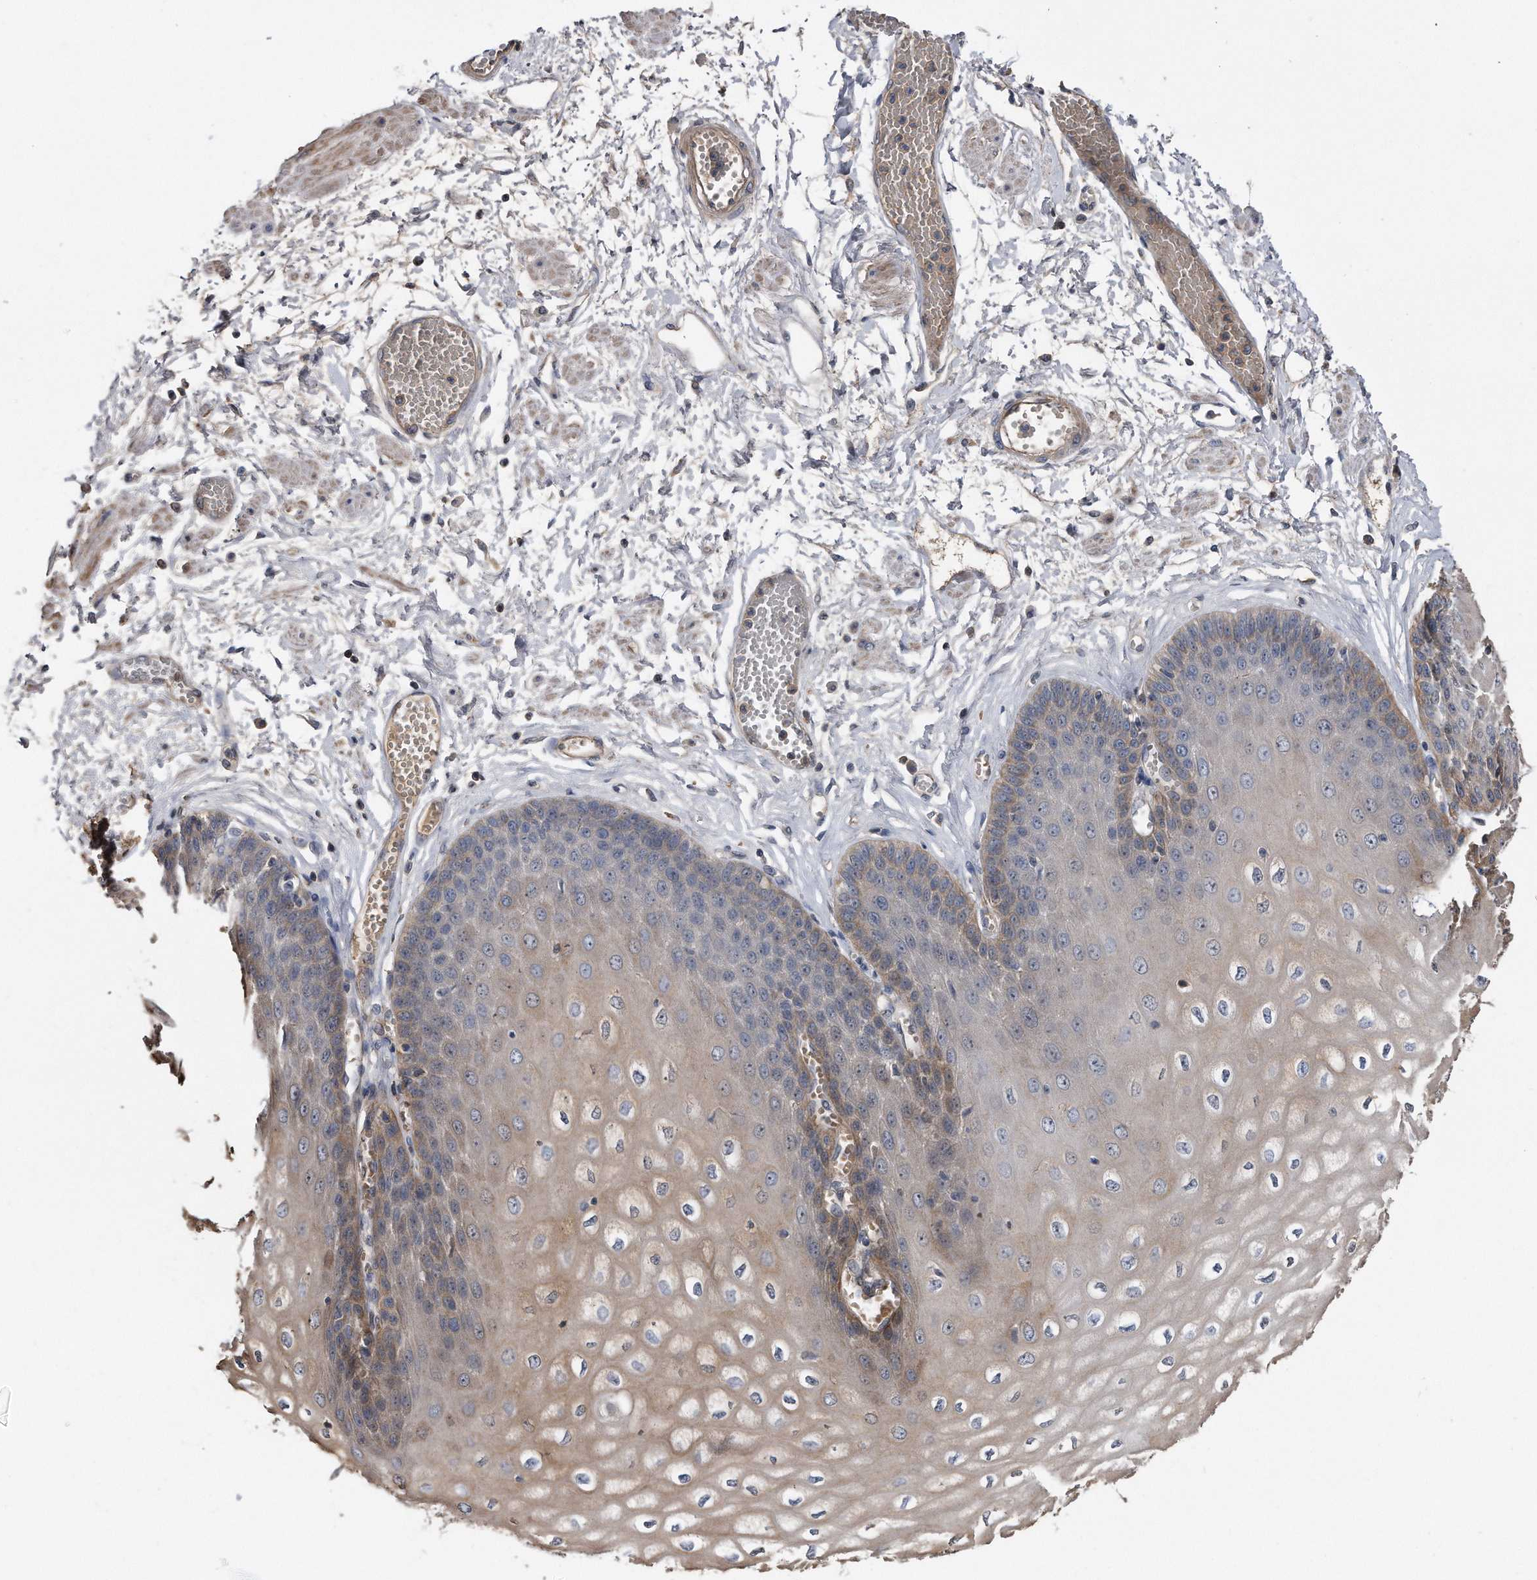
{"staining": {"intensity": "moderate", "quantity": ">75%", "location": "cytoplasmic/membranous,nuclear"}, "tissue": "esophagus", "cell_type": "Squamous epithelial cells", "image_type": "normal", "snomed": [{"axis": "morphology", "description": "Normal tissue, NOS"}, {"axis": "topography", "description": "Esophagus"}], "caption": "Human esophagus stained with a brown dye displays moderate cytoplasmic/membranous,nuclear positive expression in approximately >75% of squamous epithelial cells.", "gene": "KCND3", "patient": {"sex": "male", "age": 60}}